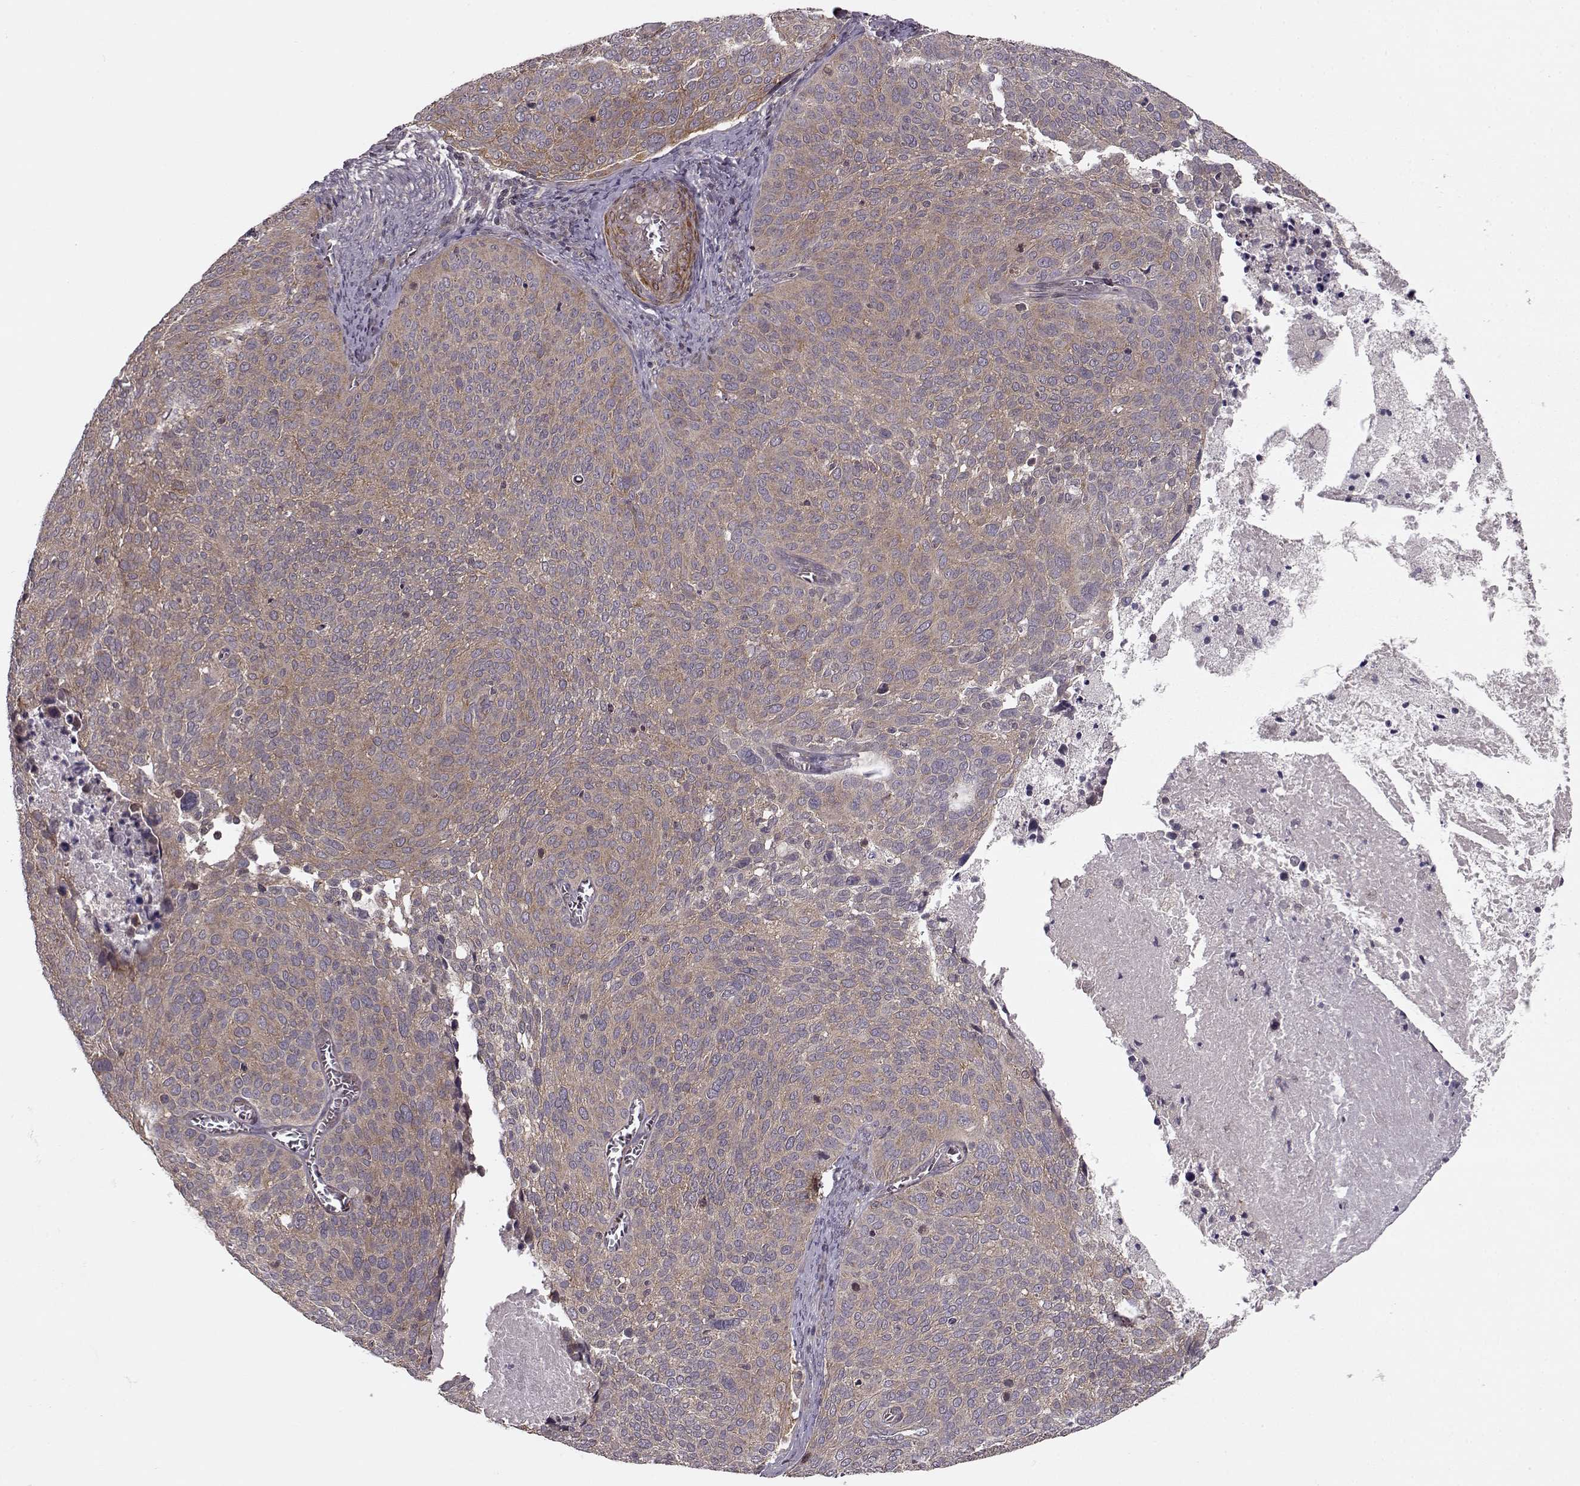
{"staining": {"intensity": "weak", "quantity": "25%-75%", "location": "cytoplasmic/membranous"}, "tissue": "cervical cancer", "cell_type": "Tumor cells", "image_type": "cancer", "snomed": [{"axis": "morphology", "description": "Squamous cell carcinoma, NOS"}, {"axis": "topography", "description": "Cervix"}], "caption": "Weak cytoplasmic/membranous positivity is seen in approximately 25%-75% of tumor cells in cervical cancer.", "gene": "SLAIN2", "patient": {"sex": "female", "age": 39}}